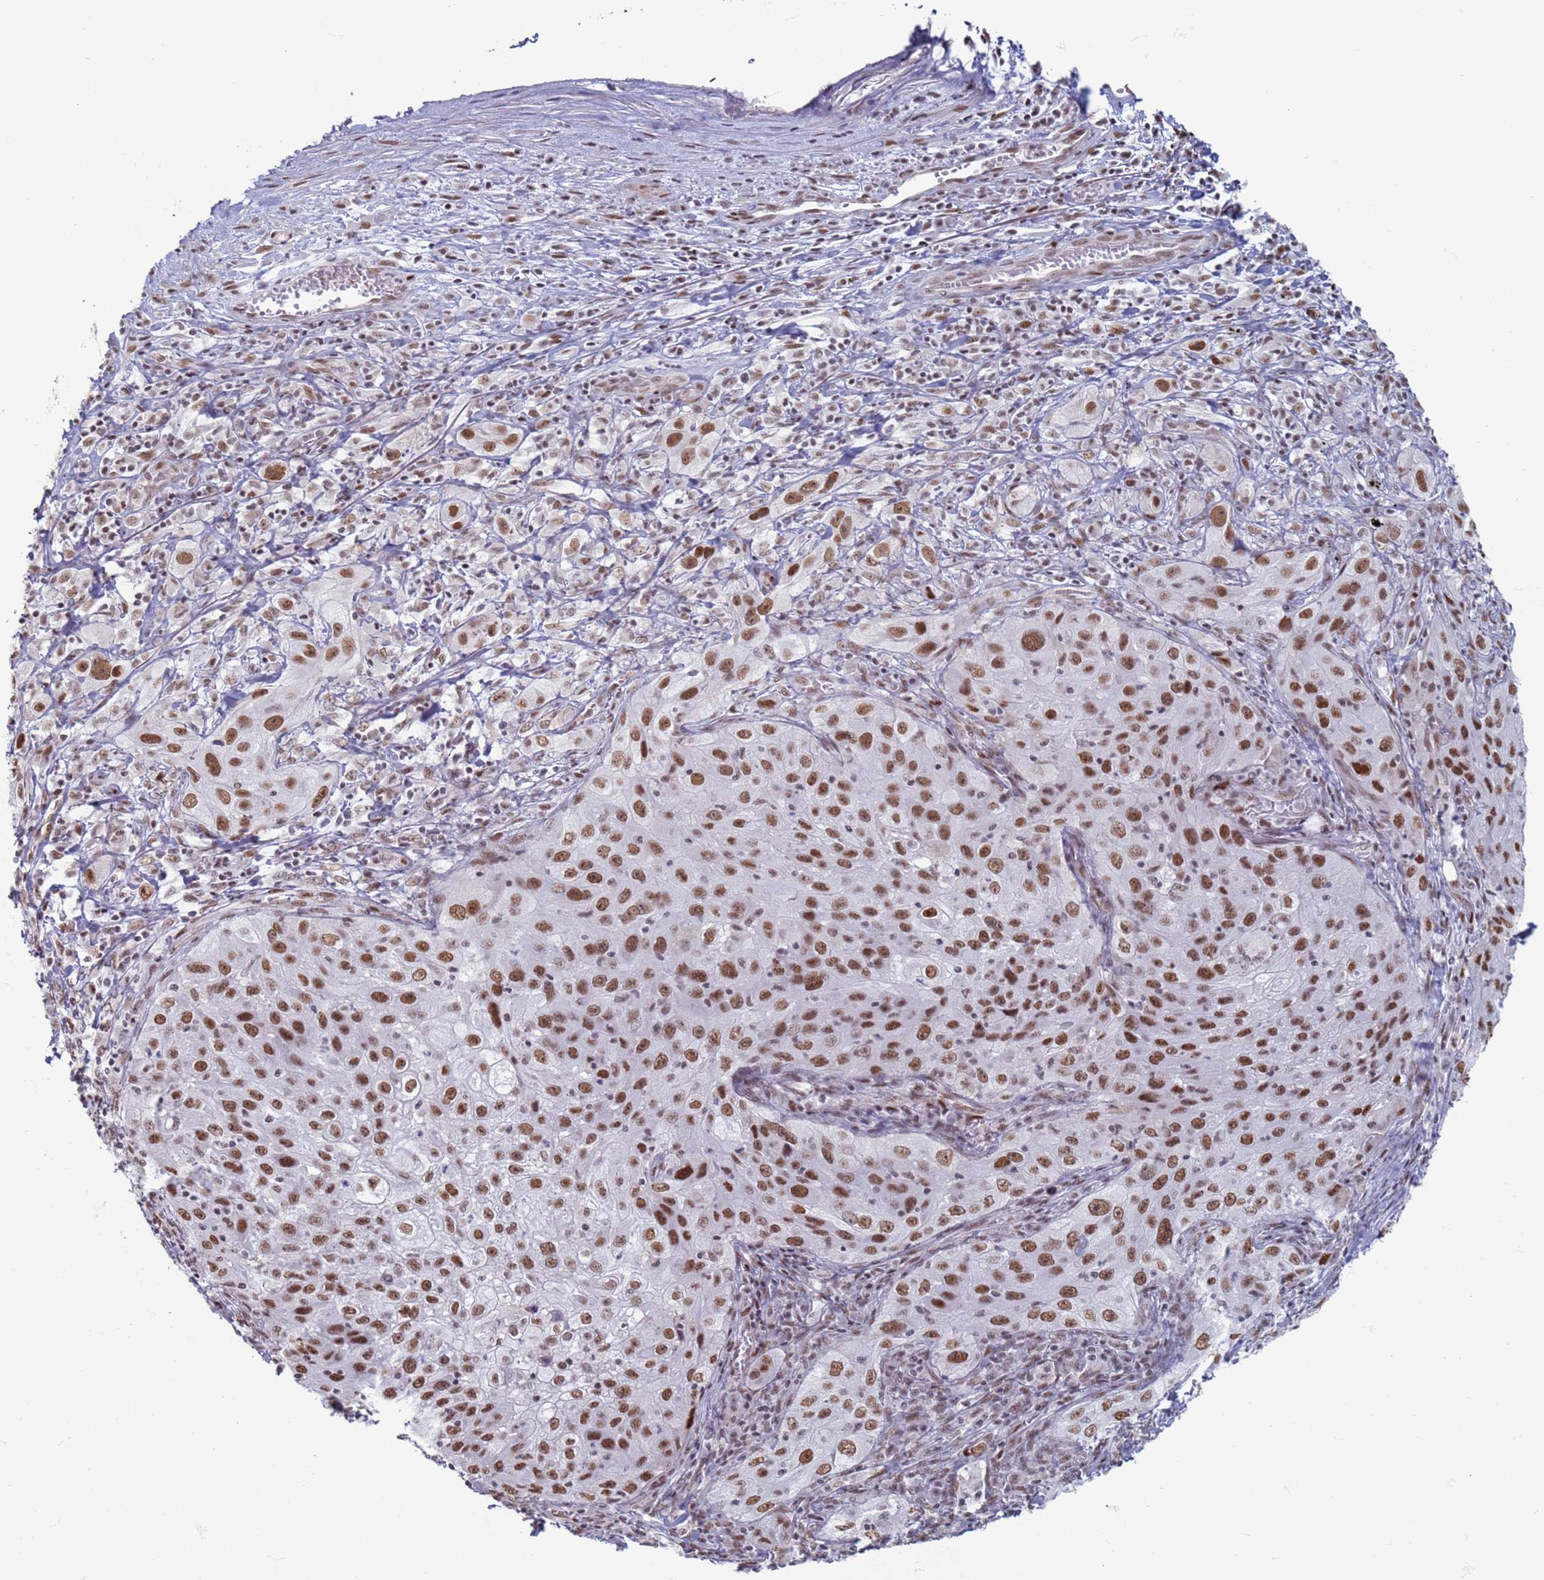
{"staining": {"intensity": "strong", "quantity": ">75%", "location": "nuclear"}, "tissue": "lung cancer", "cell_type": "Tumor cells", "image_type": "cancer", "snomed": [{"axis": "morphology", "description": "Squamous cell carcinoma, NOS"}, {"axis": "topography", "description": "Lung"}], "caption": "Immunohistochemical staining of lung cancer displays high levels of strong nuclear protein staining in about >75% of tumor cells.", "gene": "SAE1", "patient": {"sex": "female", "age": 69}}